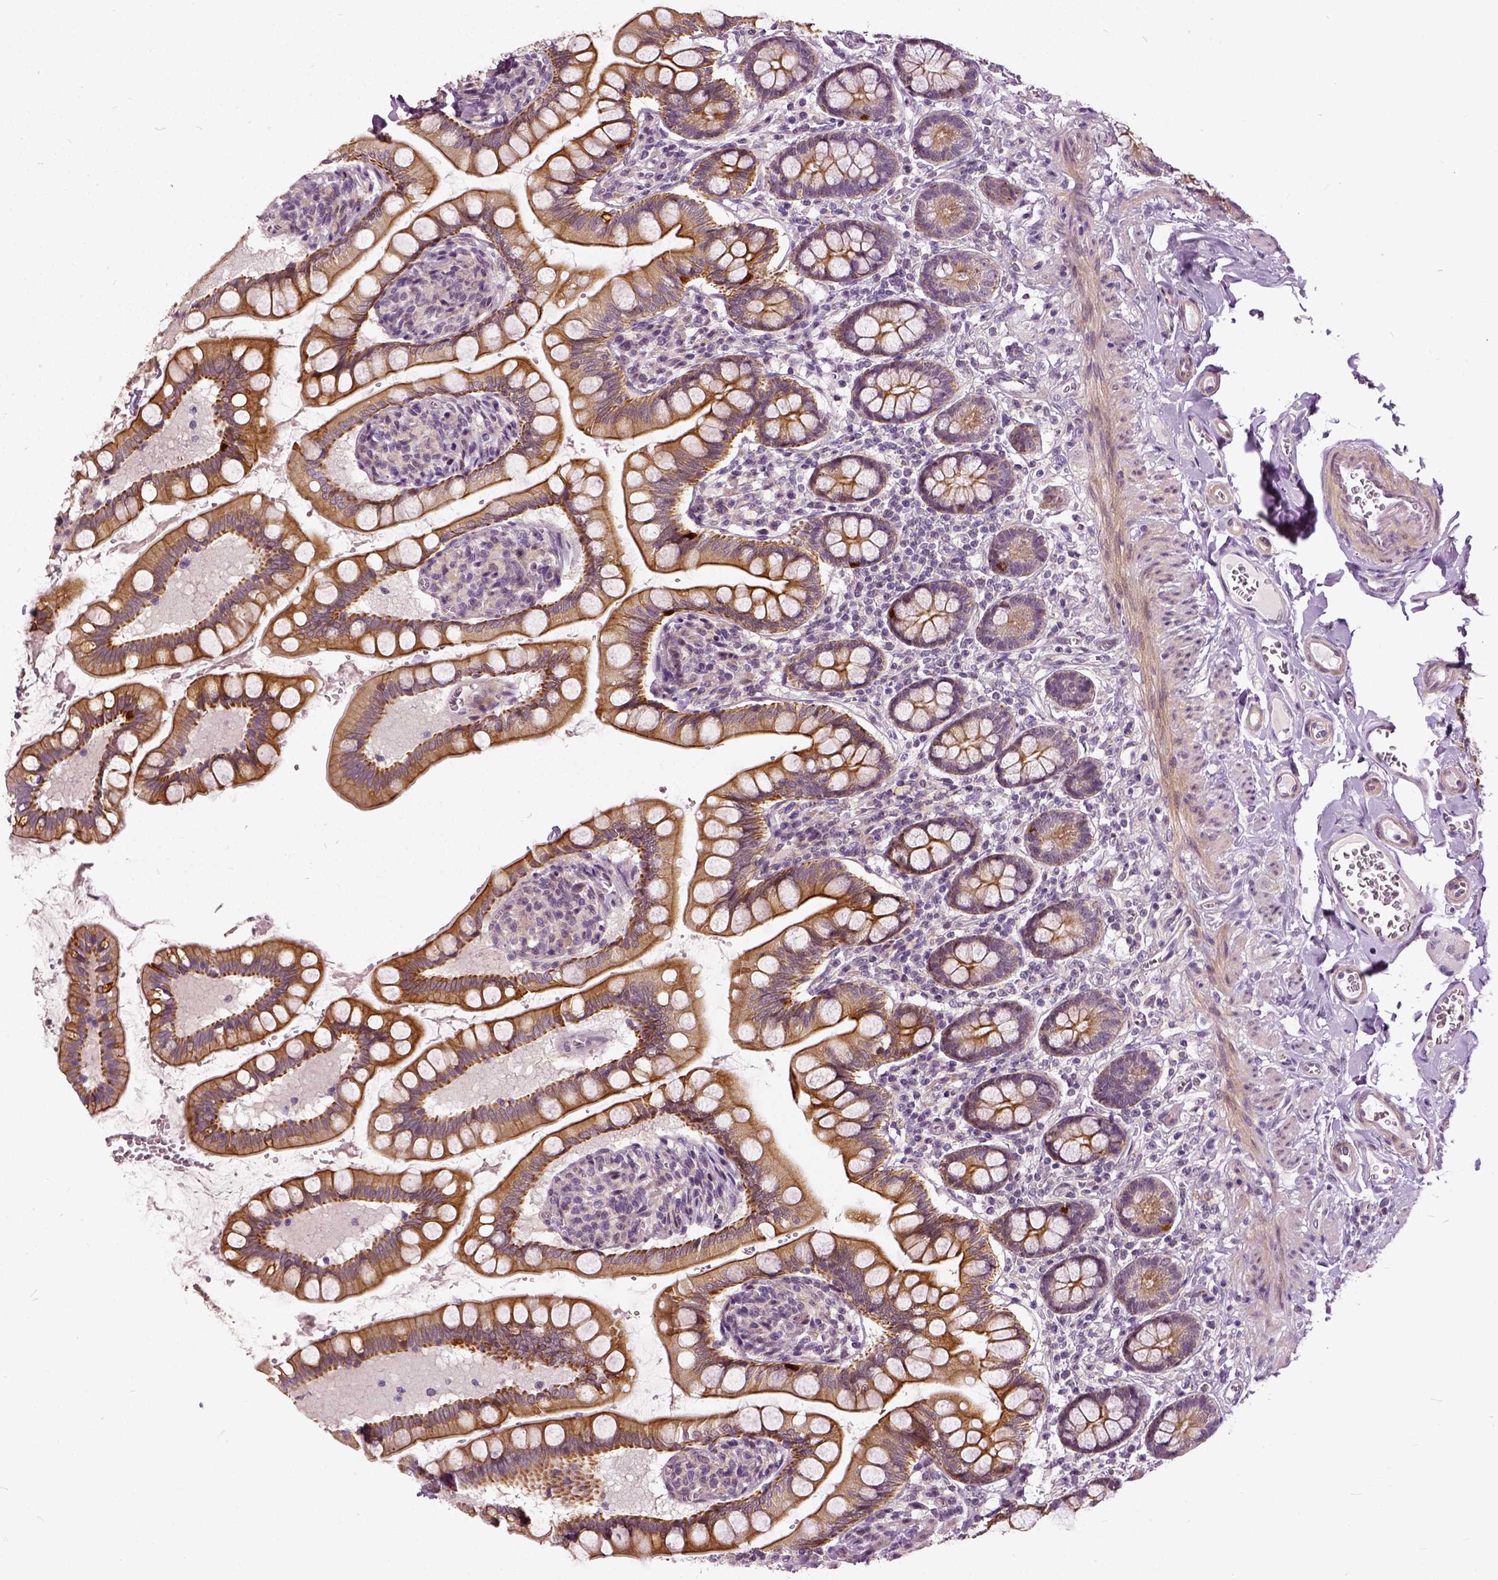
{"staining": {"intensity": "strong", "quantity": ">75%", "location": "cytoplasmic/membranous"}, "tissue": "small intestine", "cell_type": "Glandular cells", "image_type": "normal", "snomed": [{"axis": "morphology", "description": "Normal tissue, NOS"}, {"axis": "topography", "description": "Small intestine"}], "caption": "Immunohistochemistry (DAB (3,3'-diaminobenzidine)) staining of unremarkable small intestine demonstrates strong cytoplasmic/membranous protein expression in about >75% of glandular cells.", "gene": "ILRUN", "patient": {"sex": "female", "age": 56}}